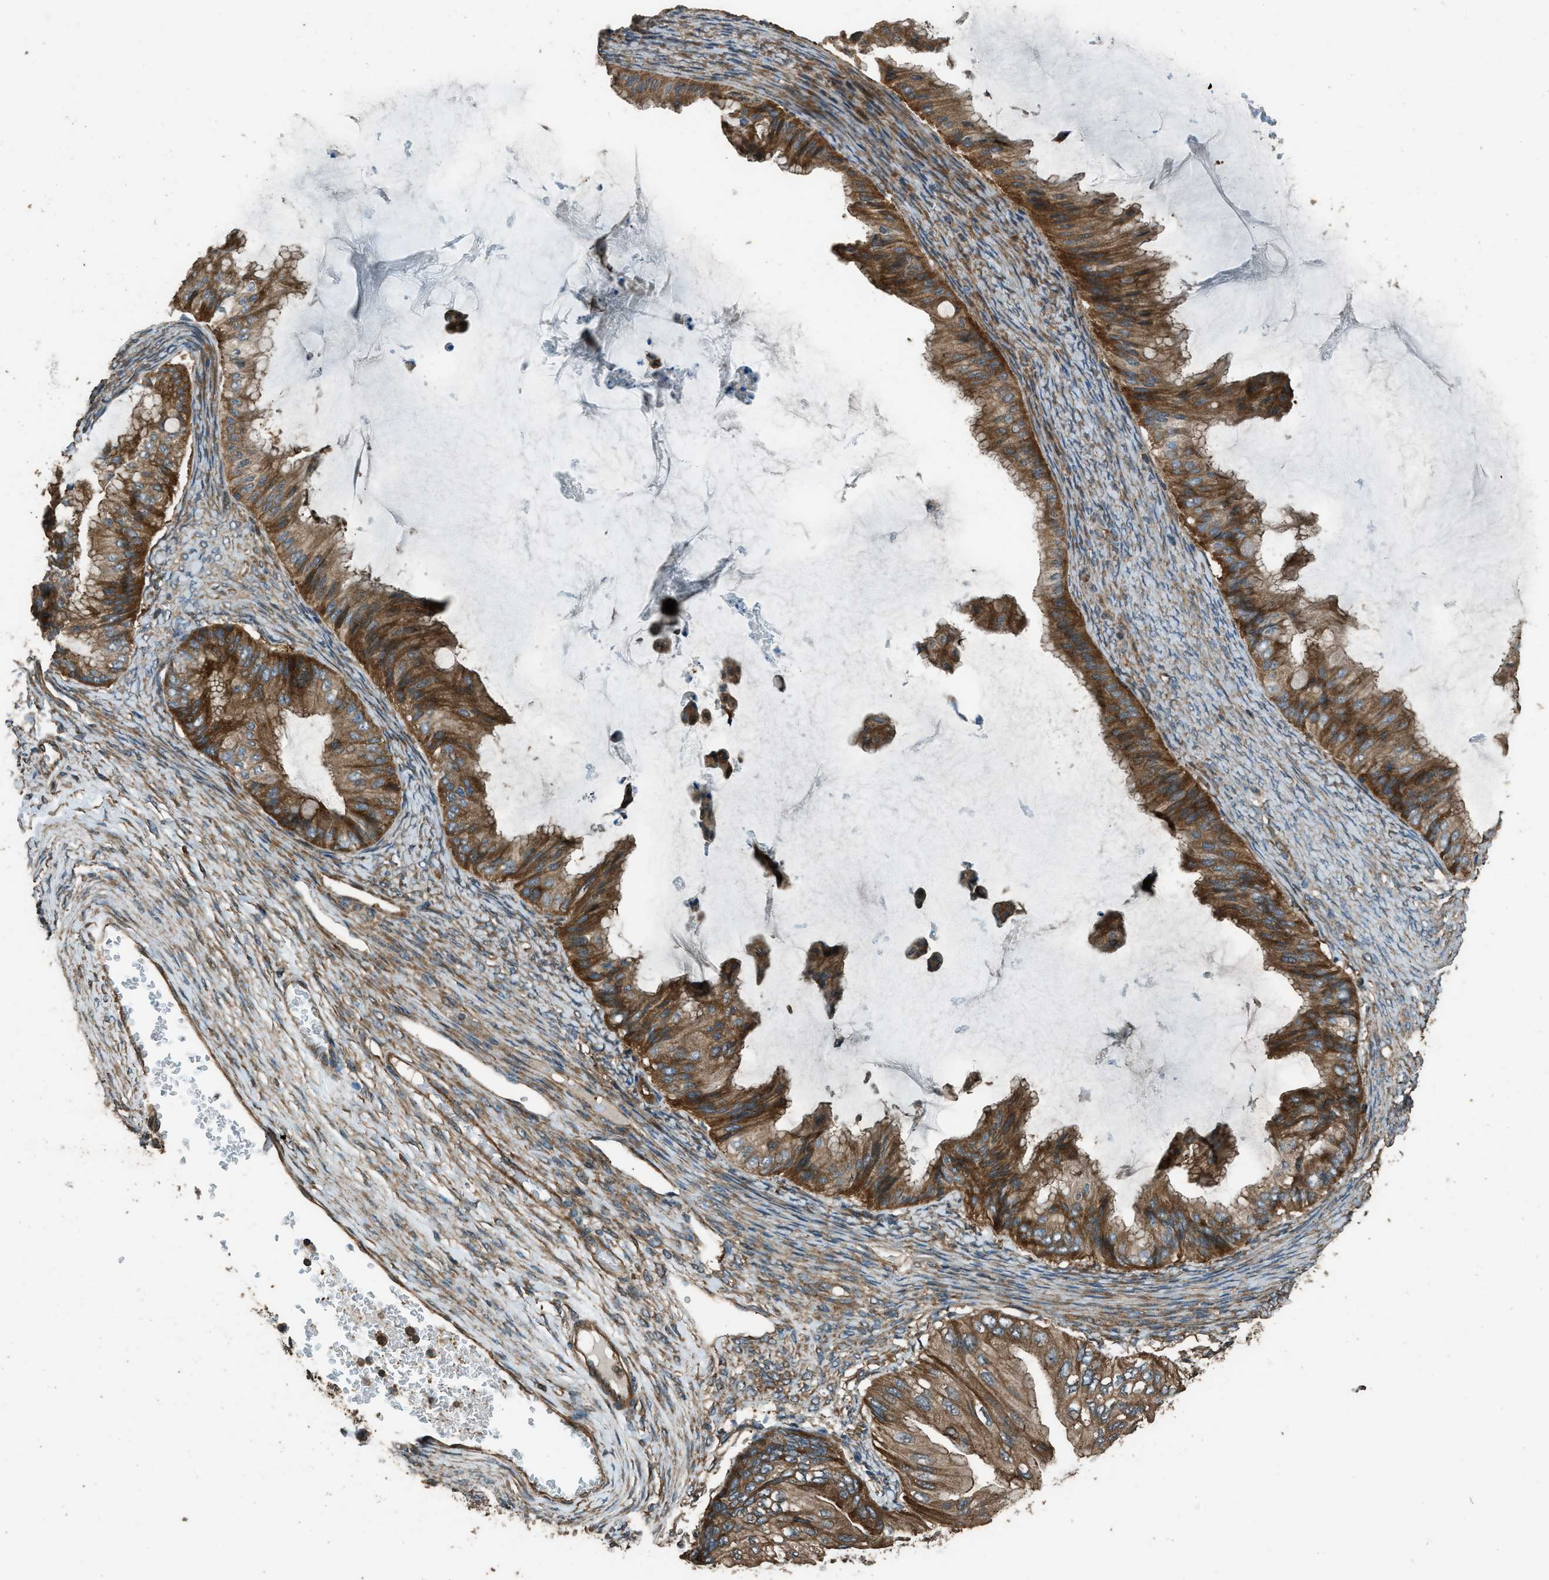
{"staining": {"intensity": "strong", "quantity": ">75%", "location": "cytoplasmic/membranous"}, "tissue": "ovarian cancer", "cell_type": "Tumor cells", "image_type": "cancer", "snomed": [{"axis": "morphology", "description": "Cystadenocarcinoma, mucinous, NOS"}, {"axis": "topography", "description": "Ovary"}], "caption": "This is a histology image of IHC staining of mucinous cystadenocarcinoma (ovarian), which shows strong expression in the cytoplasmic/membranous of tumor cells.", "gene": "MARS1", "patient": {"sex": "female", "age": 61}}